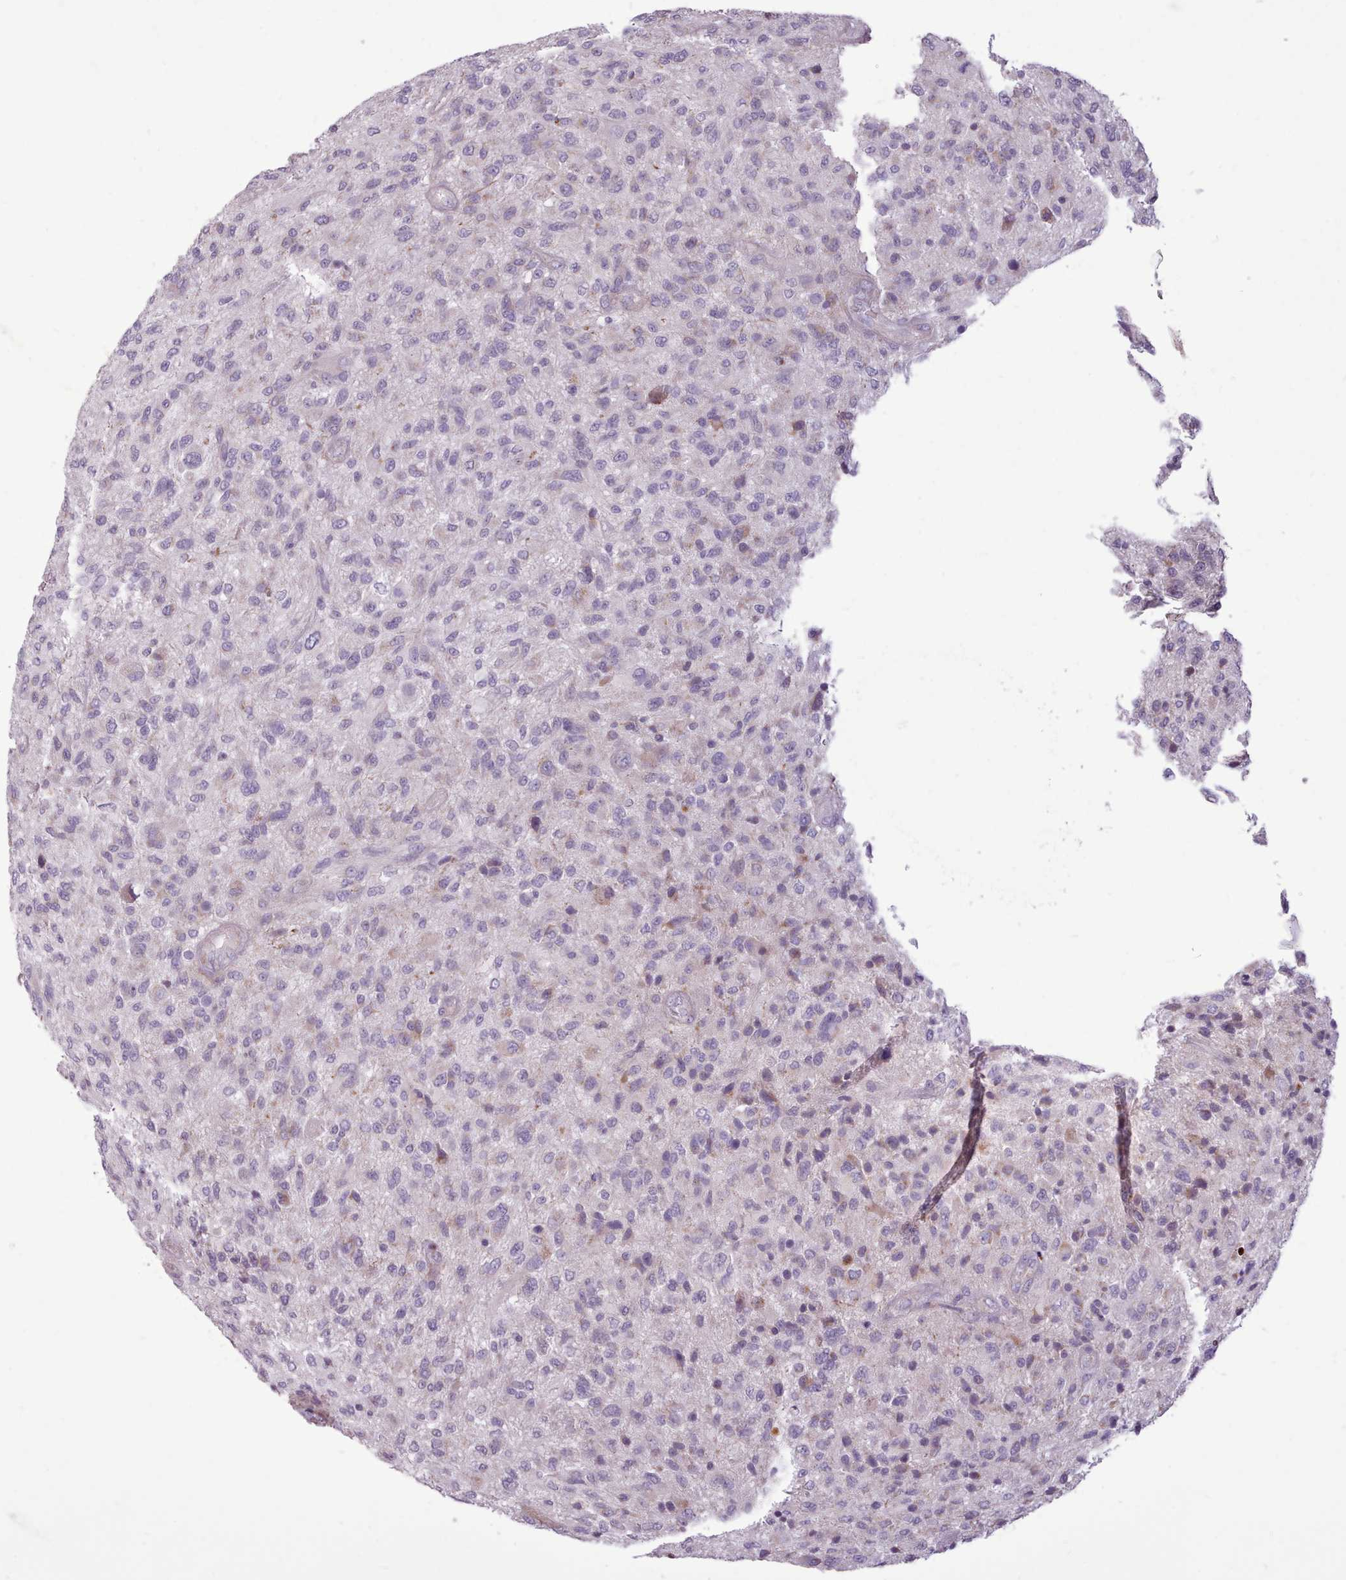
{"staining": {"intensity": "negative", "quantity": "none", "location": "none"}, "tissue": "glioma", "cell_type": "Tumor cells", "image_type": "cancer", "snomed": [{"axis": "morphology", "description": "Glioma, malignant, High grade"}, {"axis": "topography", "description": "Brain"}], "caption": "Tumor cells show no significant expression in glioma.", "gene": "AVL9", "patient": {"sex": "male", "age": 47}}